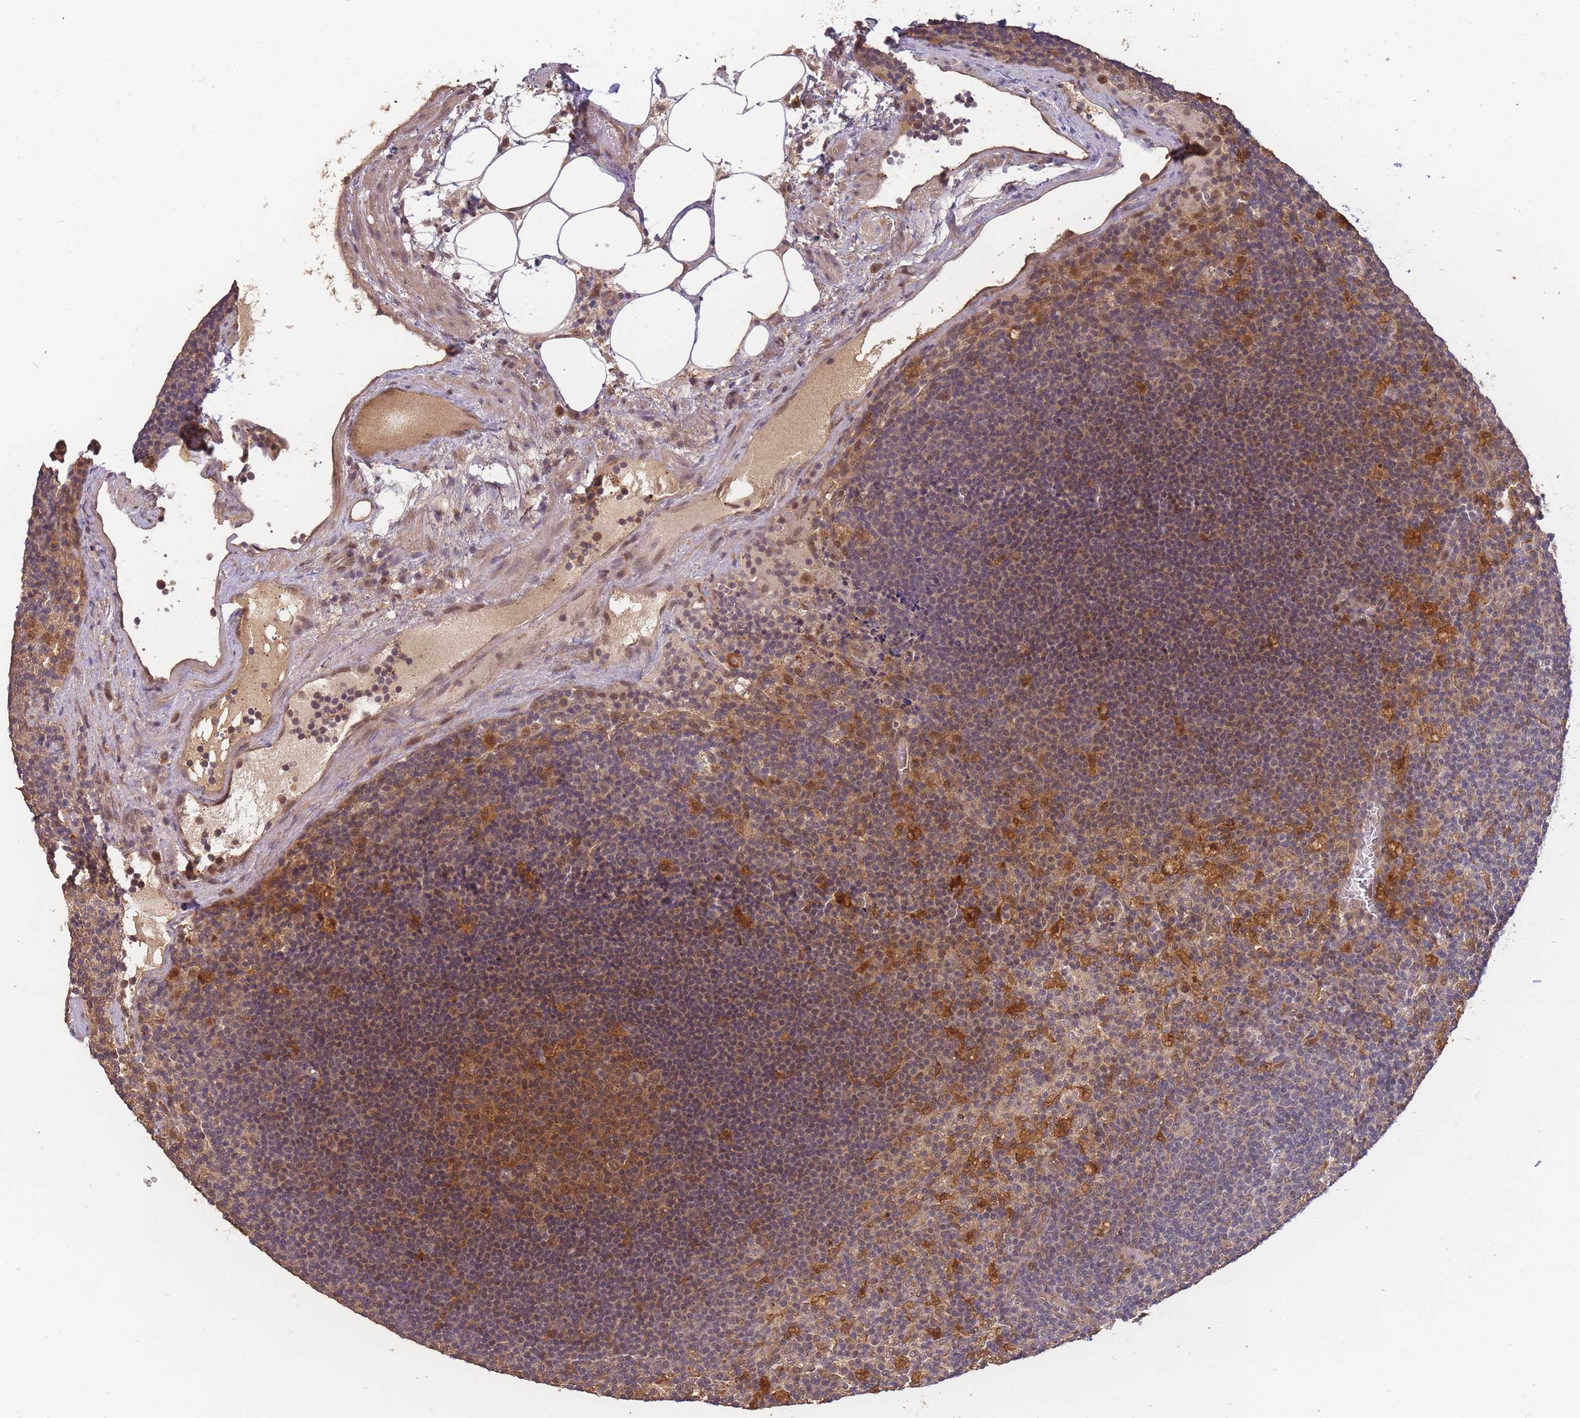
{"staining": {"intensity": "moderate", "quantity": "25%-75%", "location": "cytoplasmic/membranous,nuclear"}, "tissue": "lymph node", "cell_type": "Germinal center cells", "image_type": "normal", "snomed": [{"axis": "morphology", "description": "Normal tissue, NOS"}, {"axis": "topography", "description": "Lymph node"}], "caption": "Lymph node stained with DAB immunohistochemistry exhibits medium levels of moderate cytoplasmic/membranous,nuclear staining in about 25%-75% of germinal center cells. Nuclei are stained in blue.", "gene": "CDKN2AIPNL", "patient": {"sex": "male", "age": 69}}